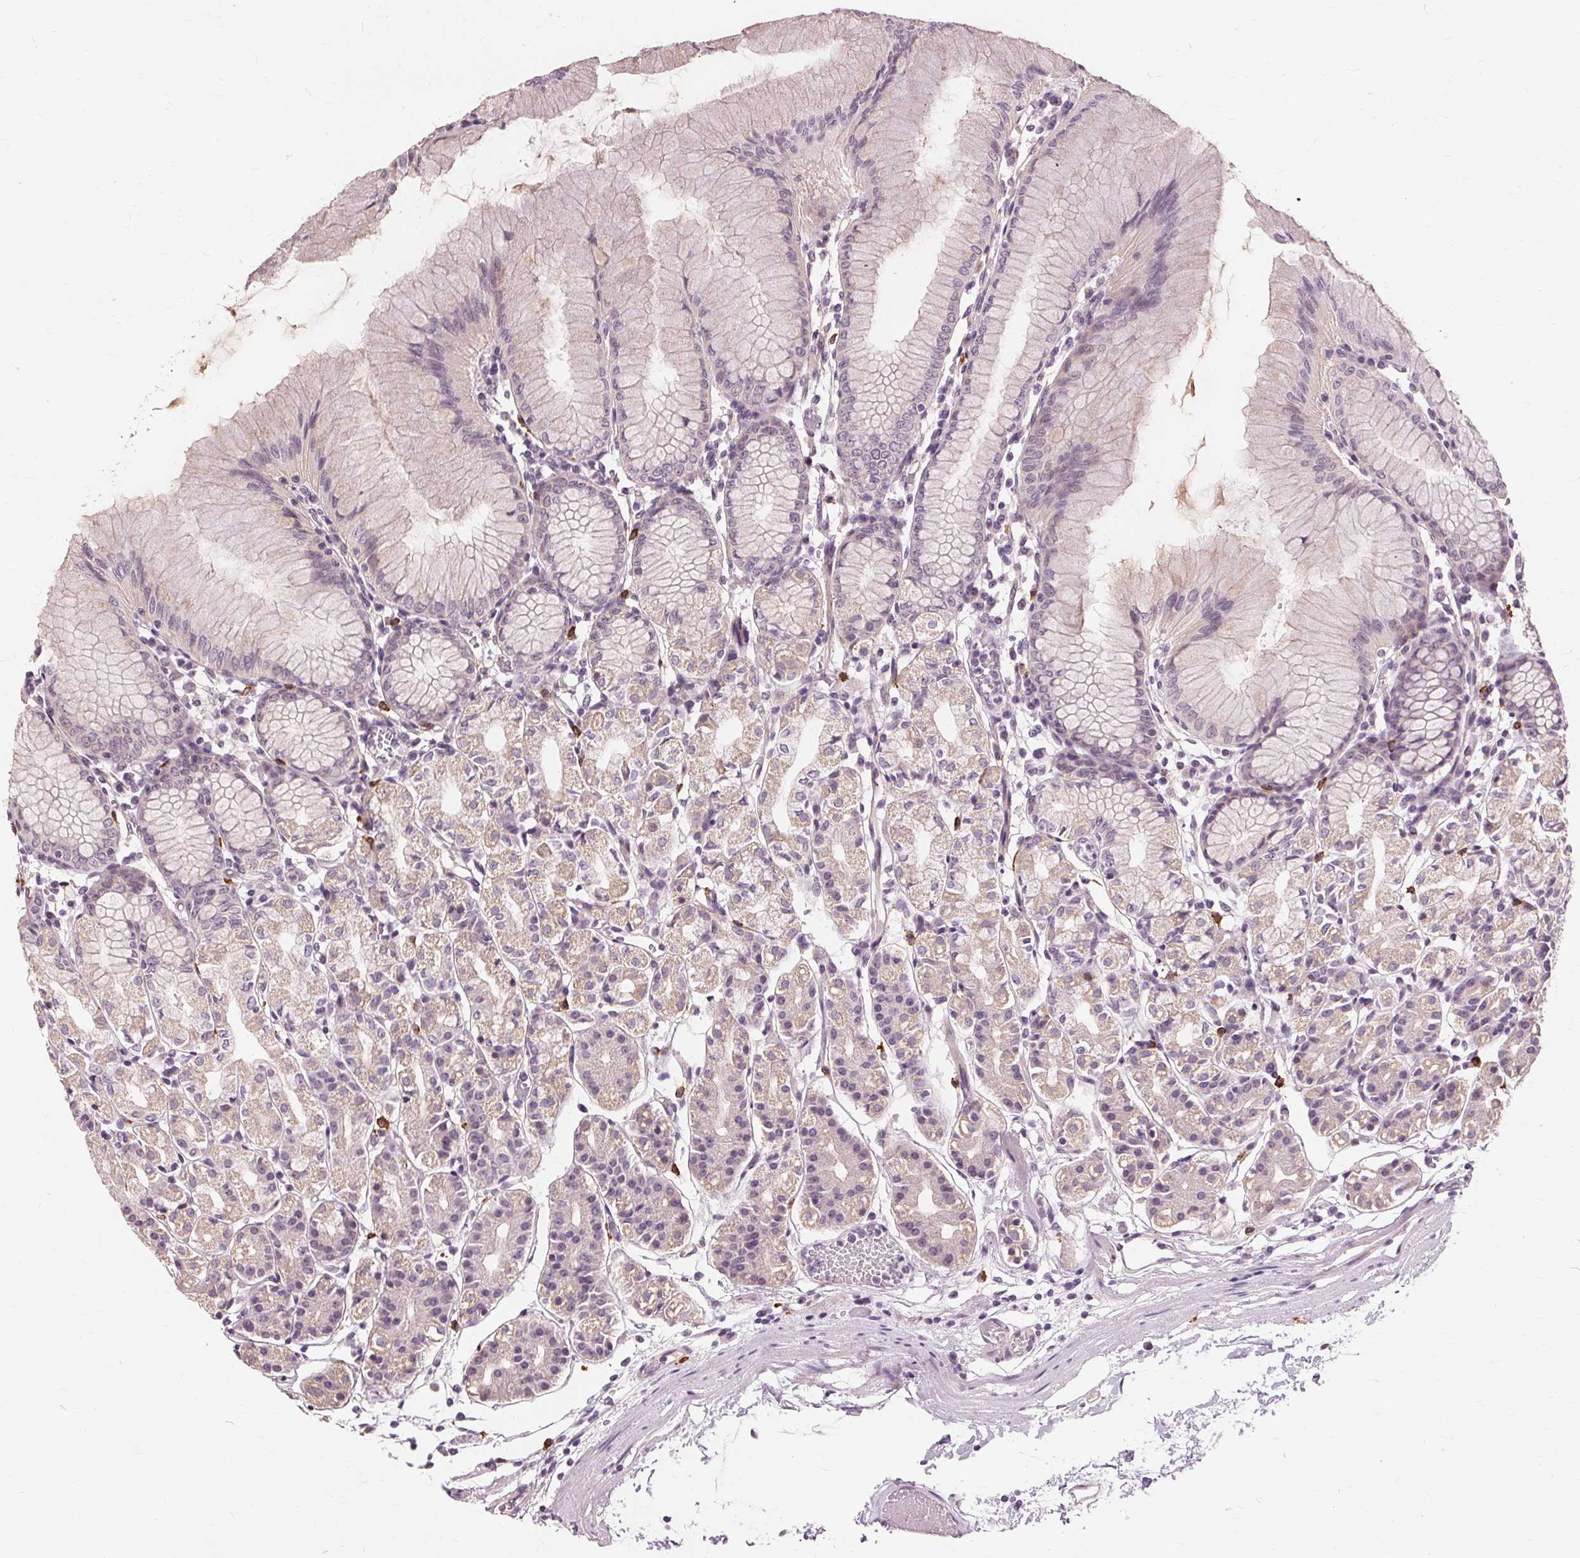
{"staining": {"intensity": "weak", "quantity": "25%-75%", "location": "cytoplasmic/membranous"}, "tissue": "stomach", "cell_type": "Glandular cells", "image_type": "normal", "snomed": [{"axis": "morphology", "description": "Normal tissue, NOS"}, {"axis": "topography", "description": "Stomach"}], "caption": "High-magnification brightfield microscopy of unremarkable stomach stained with DAB (3,3'-diaminobenzidine) (brown) and counterstained with hematoxylin (blue). glandular cells exhibit weak cytoplasmic/membranous expression is identified in approximately25%-75% of cells.", "gene": "SIGLEC6", "patient": {"sex": "female", "age": 57}}